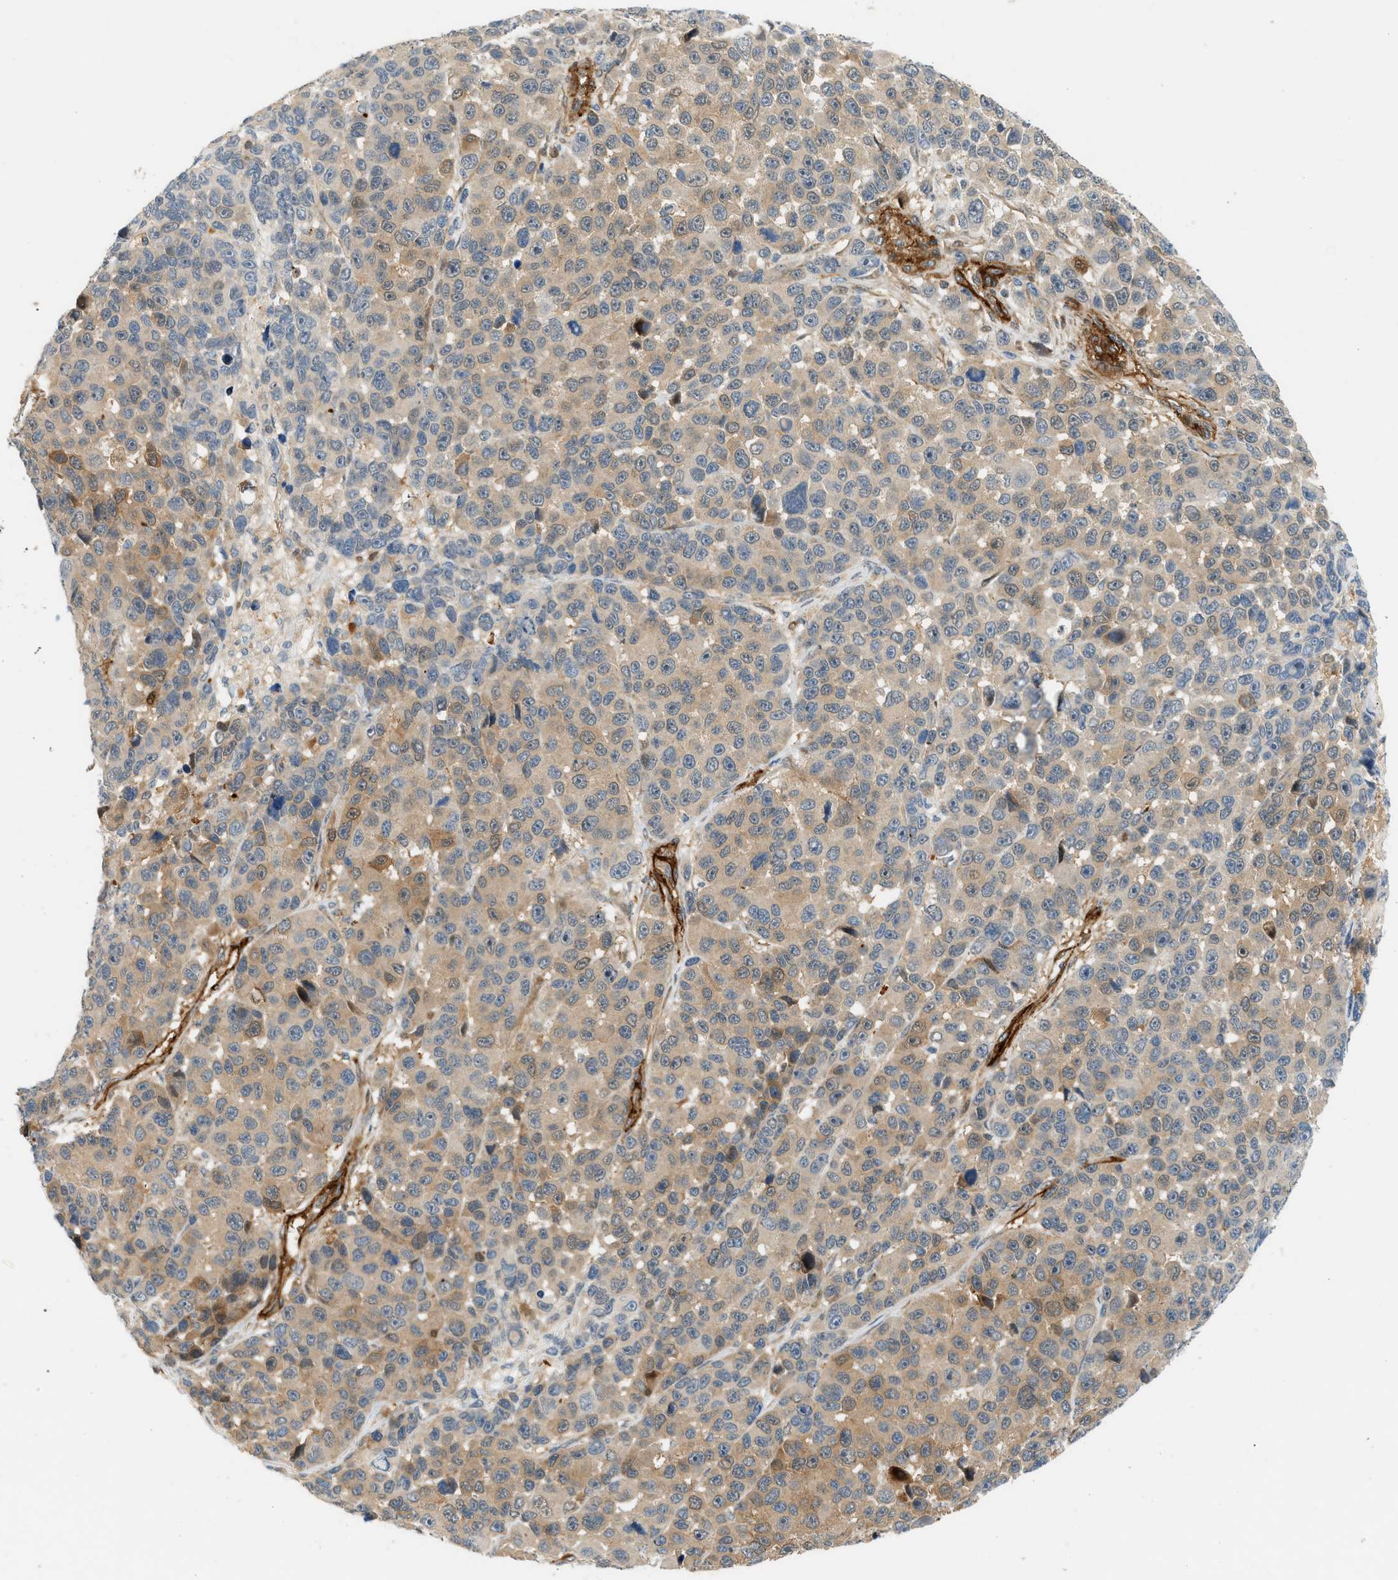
{"staining": {"intensity": "weak", "quantity": ">75%", "location": "cytoplasmic/membranous"}, "tissue": "melanoma", "cell_type": "Tumor cells", "image_type": "cancer", "snomed": [{"axis": "morphology", "description": "Malignant melanoma, NOS"}, {"axis": "topography", "description": "Skin"}], "caption": "Melanoma stained for a protein exhibits weak cytoplasmic/membranous positivity in tumor cells.", "gene": "EDNRA", "patient": {"sex": "male", "age": 53}}